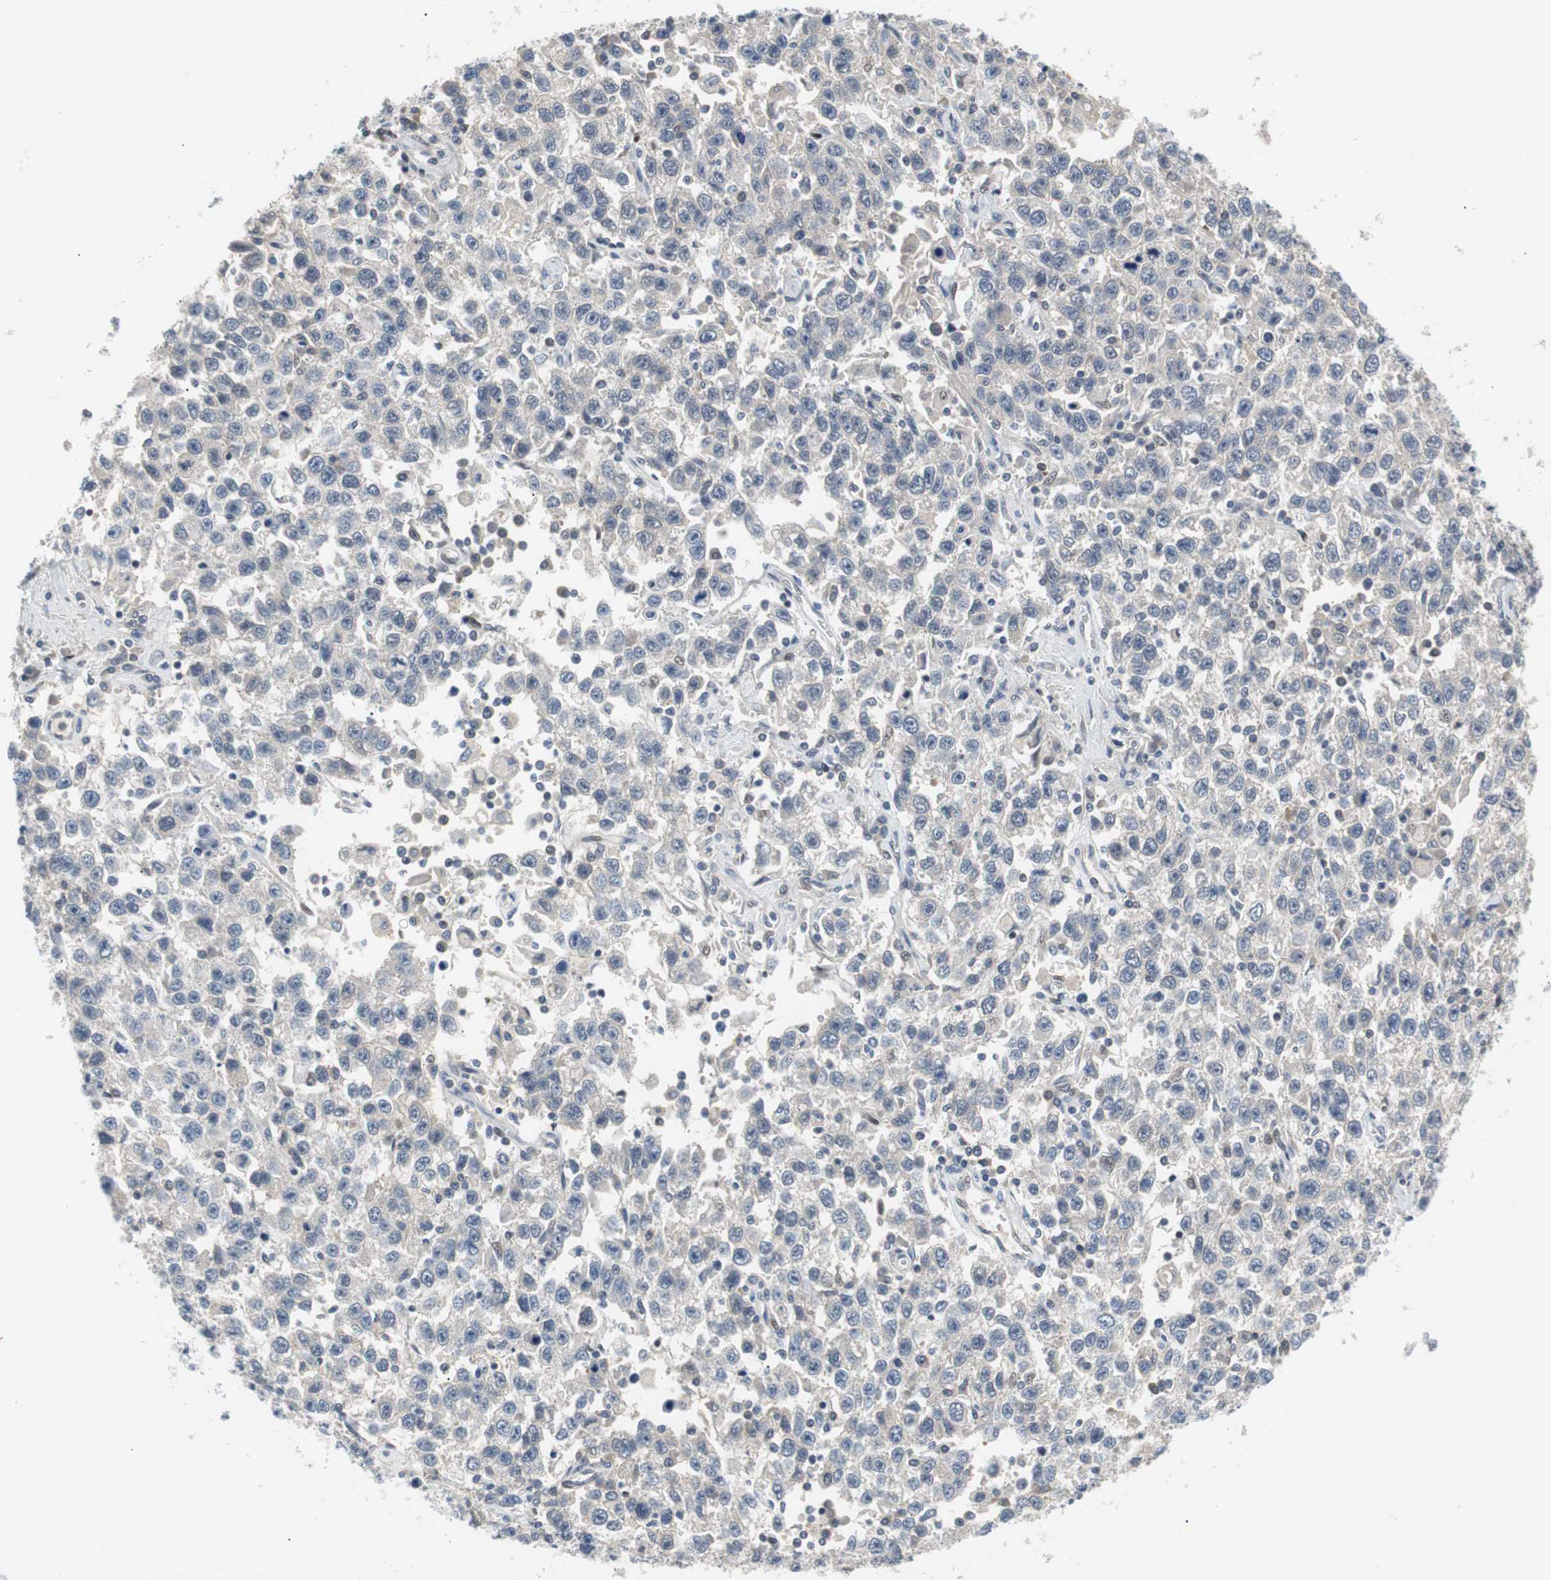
{"staining": {"intensity": "negative", "quantity": "none", "location": "none"}, "tissue": "testis cancer", "cell_type": "Tumor cells", "image_type": "cancer", "snomed": [{"axis": "morphology", "description": "Seminoma, NOS"}, {"axis": "topography", "description": "Testis"}], "caption": "The histopathology image shows no significant staining in tumor cells of testis cancer (seminoma).", "gene": "MAP2K4", "patient": {"sex": "male", "age": 41}}